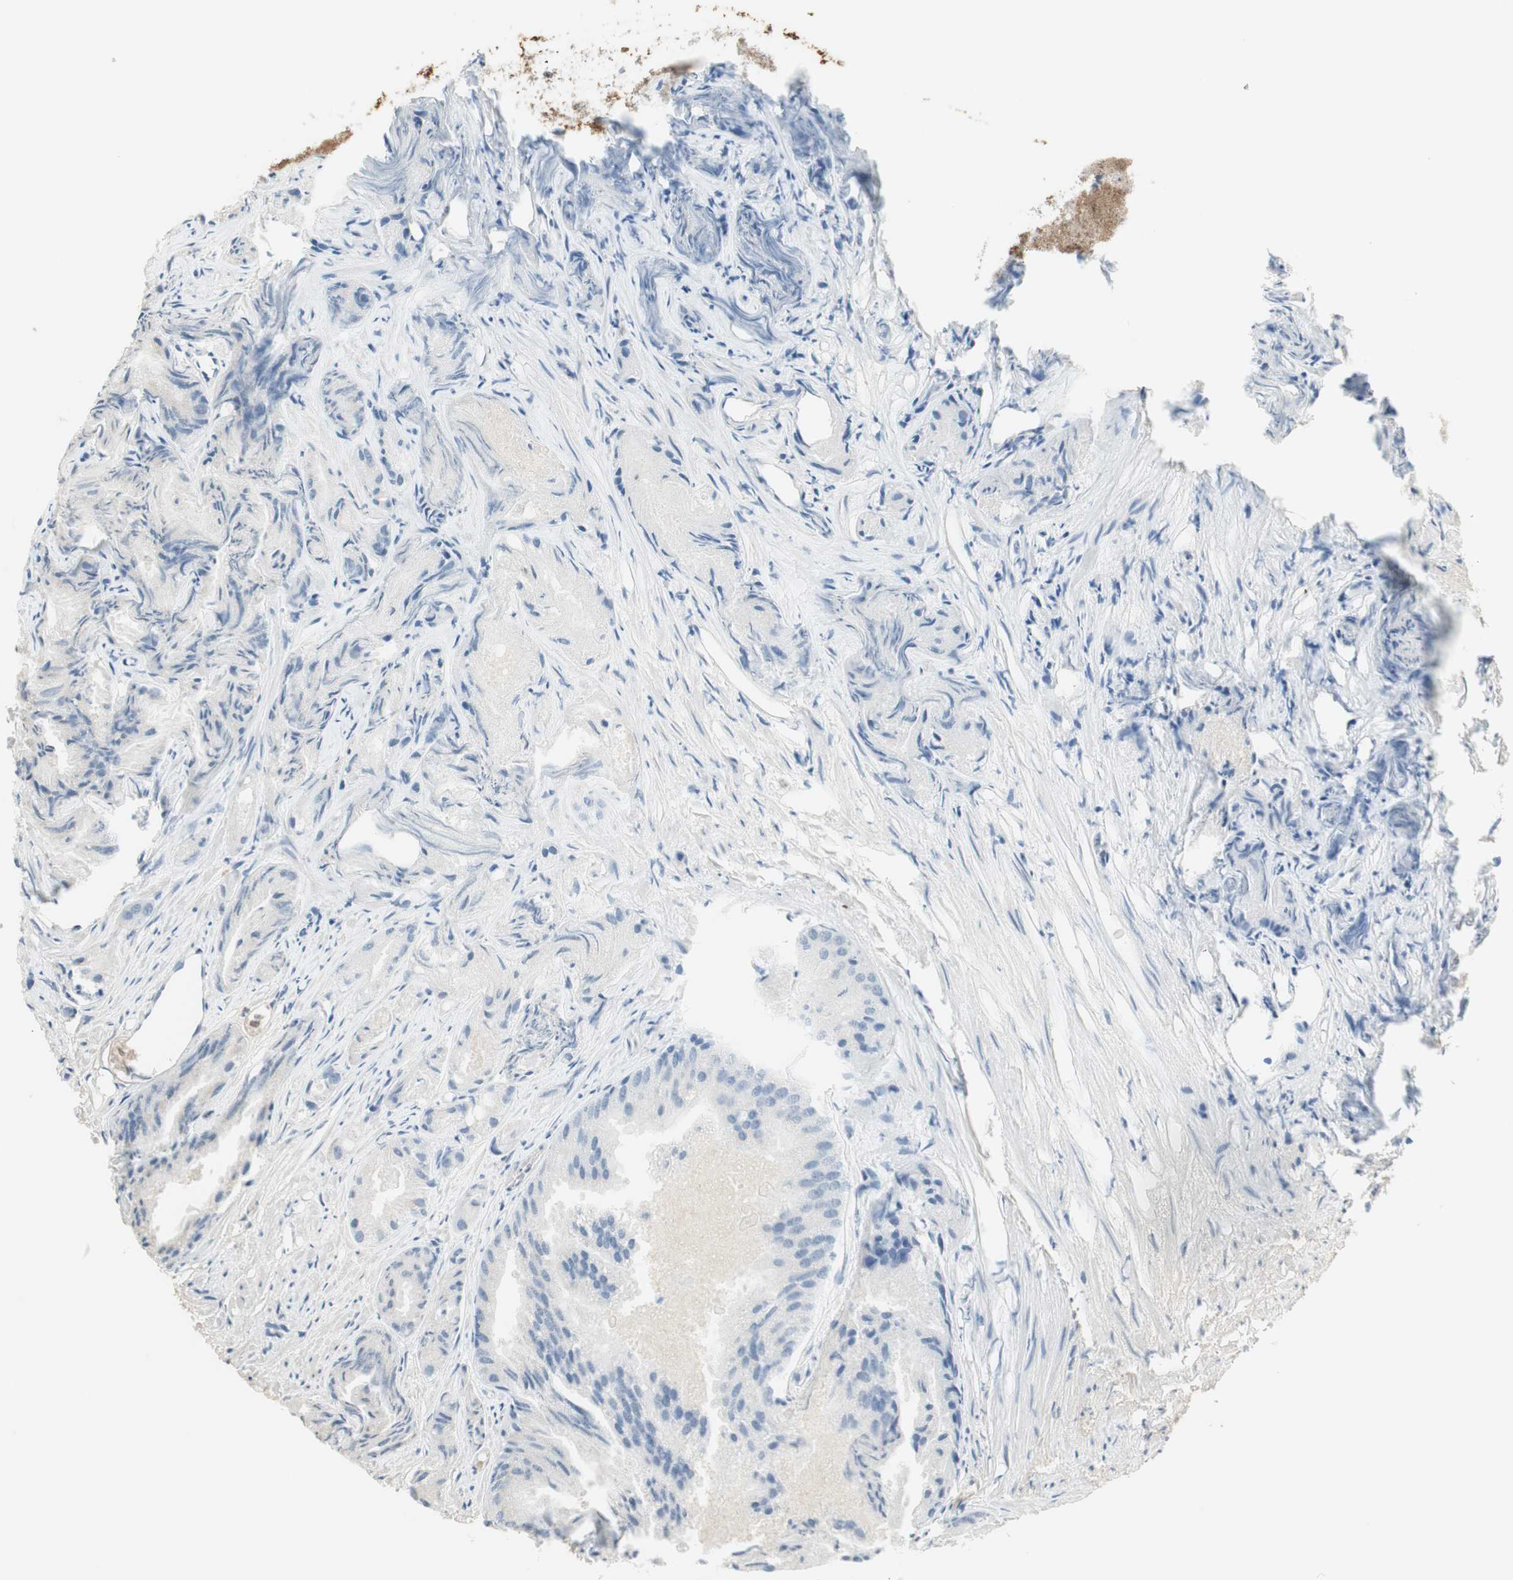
{"staining": {"intensity": "negative", "quantity": "none", "location": "none"}, "tissue": "prostate cancer", "cell_type": "Tumor cells", "image_type": "cancer", "snomed": [{"axis": "morphology", "description": "Adenocarcinoma, Low grade"}, {"axis": "topography", "description": "Prostate"}], "caption": "The image shows no significant expression in tumor cells of prostate cancer (adenocarcinoma (low-grade)).", "gene": "IFNG", "patient": {"sex": "male", "age": 72}}